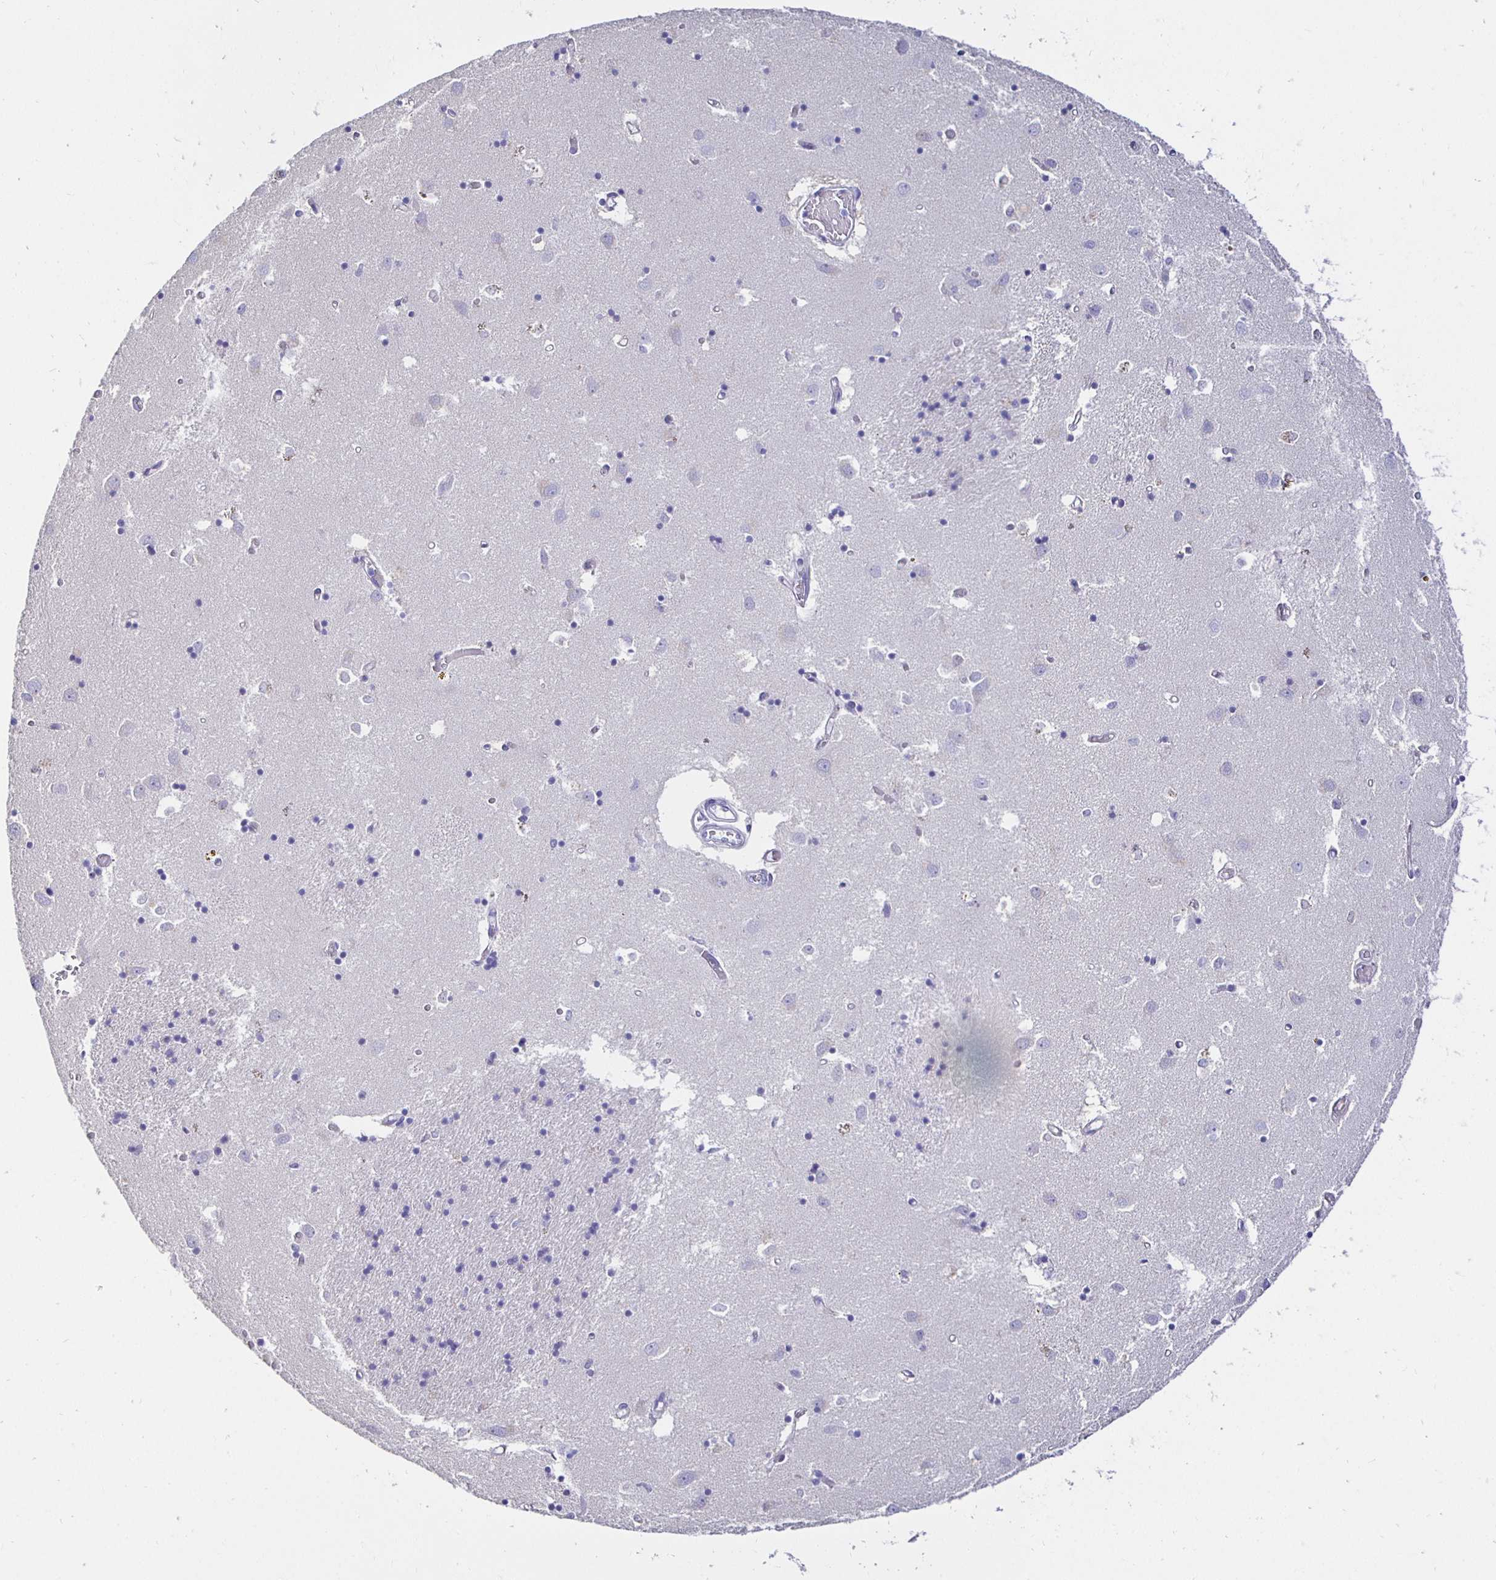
{"staining": {"intensity": "weak", "quantity": "<25%", "location": "cytoplasmic/membranous"}, "tissue": "caudate", "cell_type": "Glial cells", "image_type": "normal", "snomed": [{"axis": "morphology", "description": "Normal tissue, NOS"}, {"axis": "topography", "description": "Lateral ventricle wall"}], "caption": "An immunohistochemistry histopathology image of normal caudate is shown. There is no staining in glial cells of caudate.", "gene": "UMOD", "patient": {"sex": "male", "age": 70}}